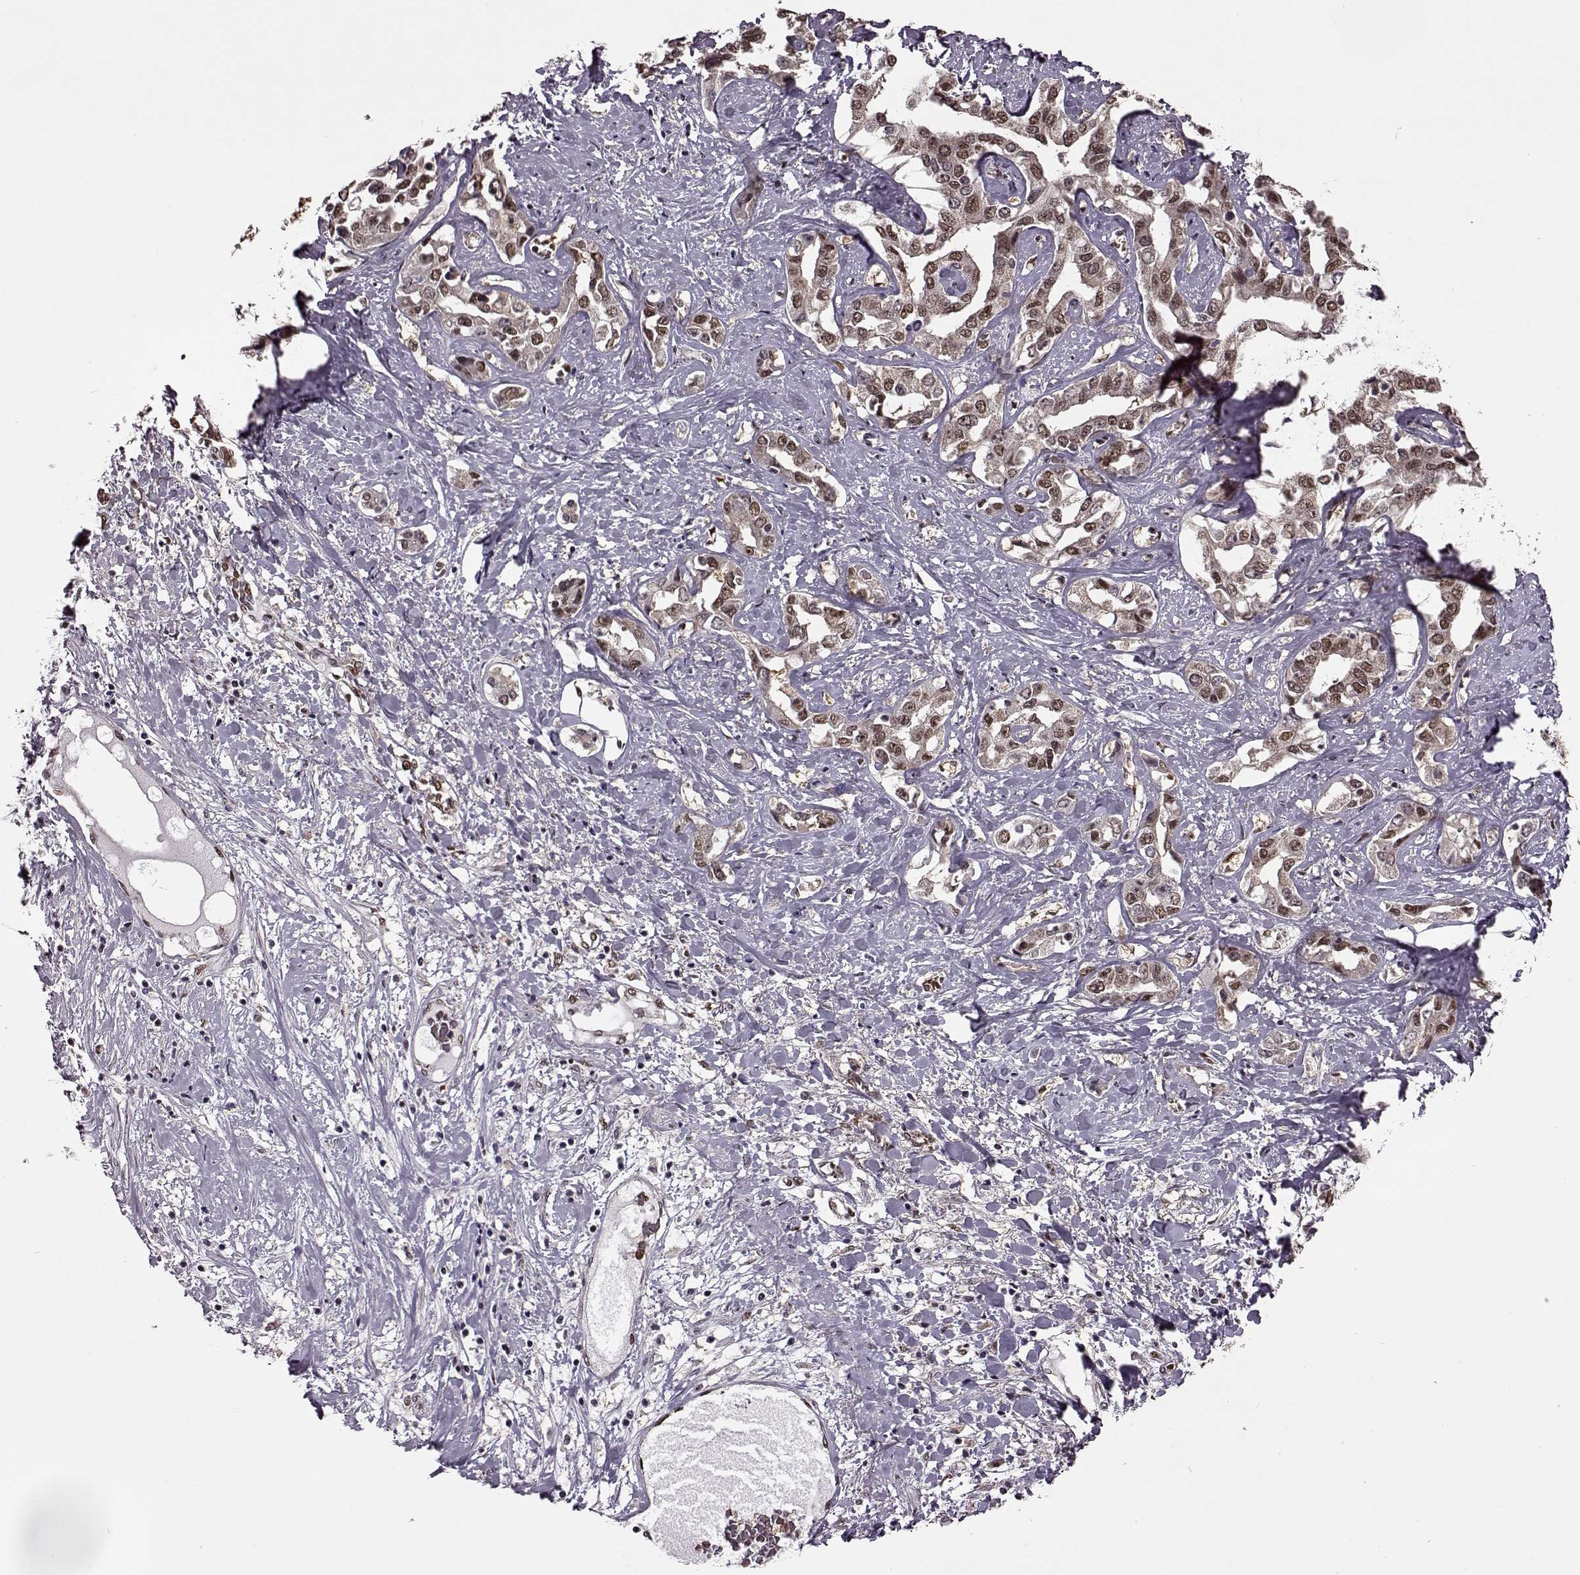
{"staining": {"intensity": "moderate", "quantity": ">75%", "location": "nuclear"}, "tissue": "liver cancer", "cell_type": "Tumor cells", "image_type": "cancer", "snomed": [{"axis": "morphology", "description": "Cholangiocarcinoma"}, {"axis": "topography", "description": "Liver"}], "caption": "The micrograph reveals immunohistochemical staining of cholangiocarcinoma (liver). There is moderate nuclear staining is present in about >75% of tumor cells.", "gene": "FTO", "patient": {"sex": "male", "age": 59}}